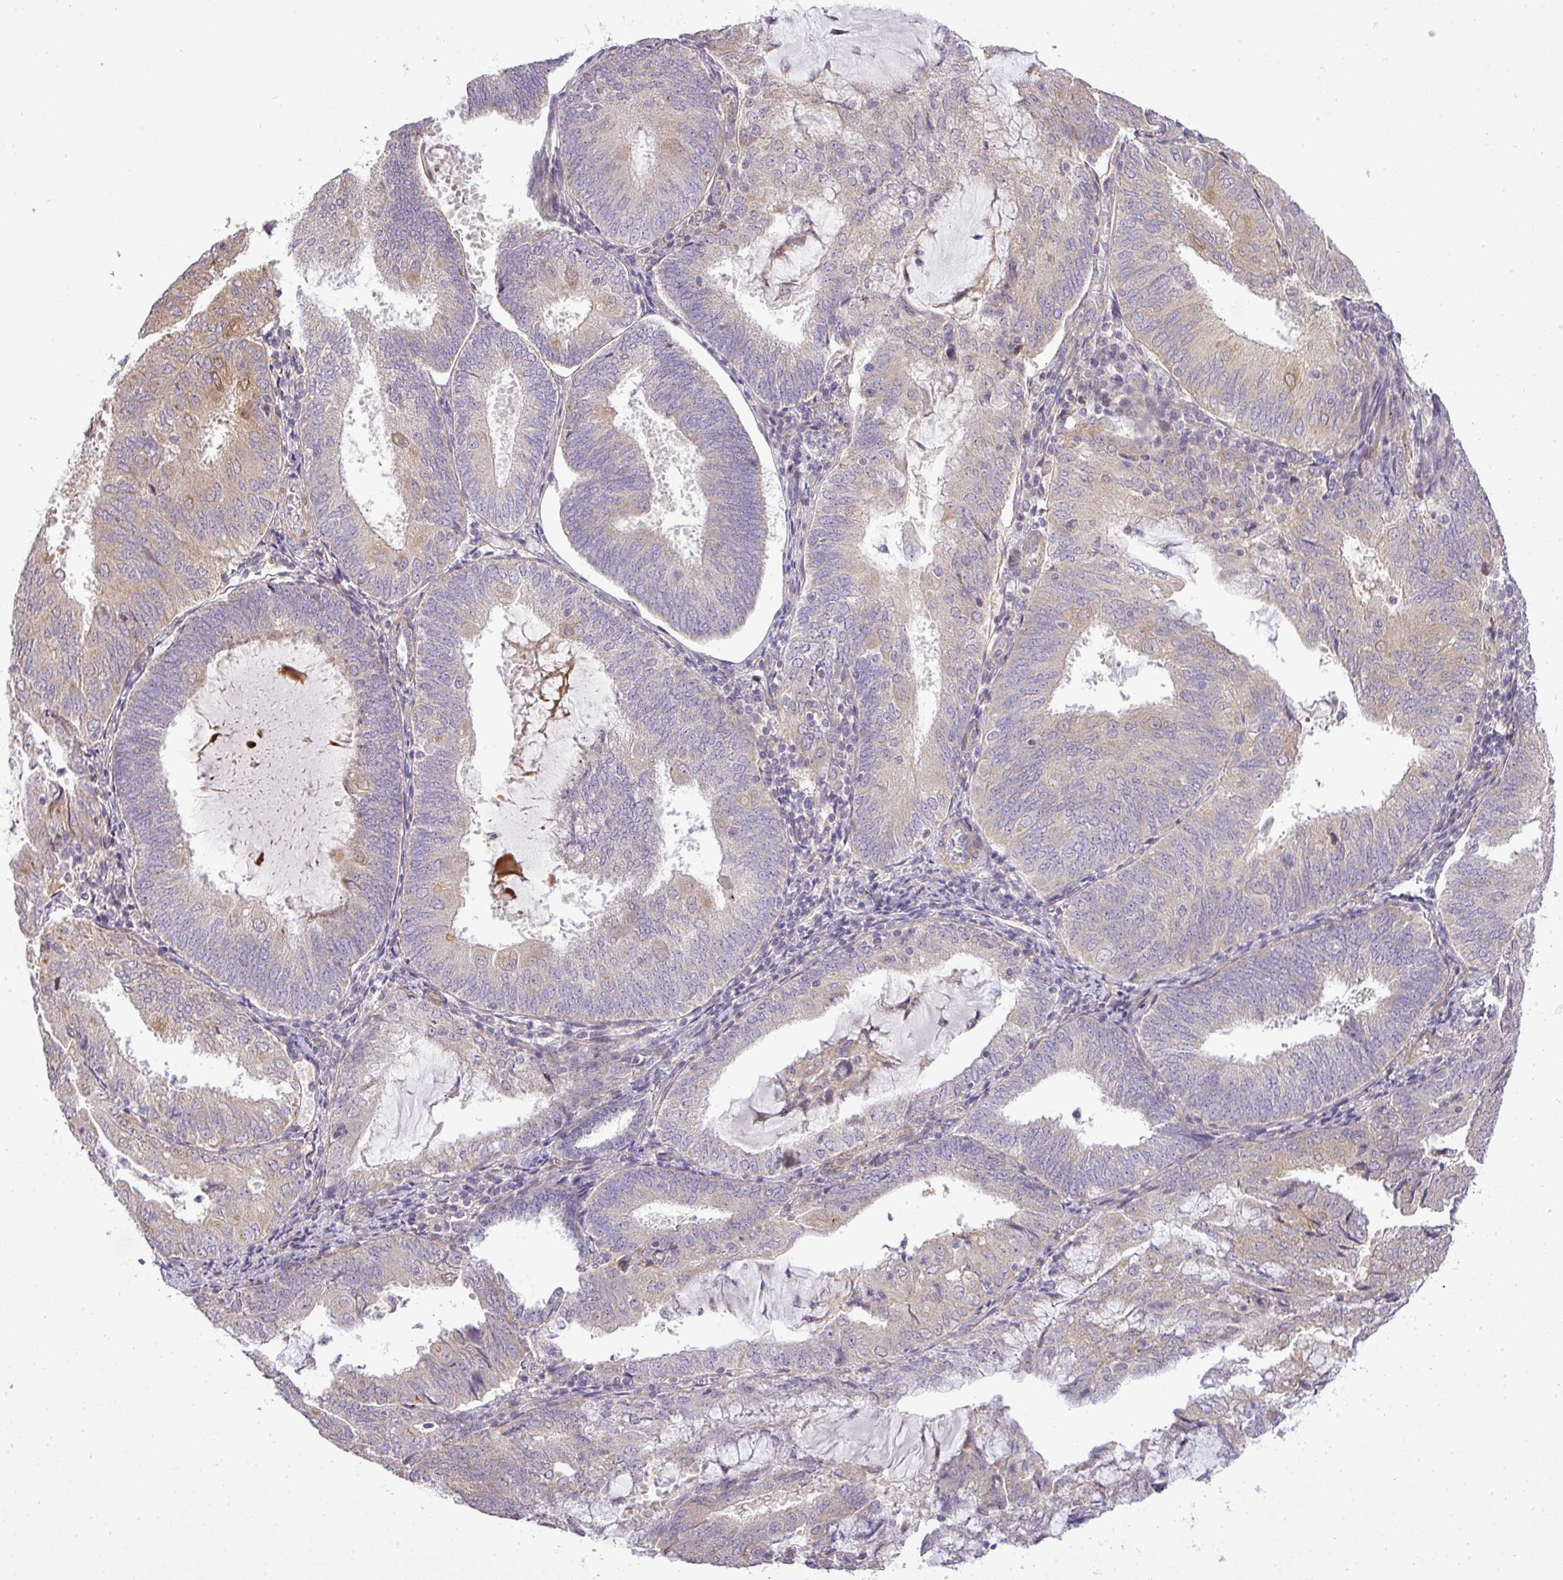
{"staining": {"intensity": "weak", "quantity": "25%-75%", "location": "cytoplasmic/membranous"}, "tissue": "endometrial cancer", "cell_type": "Tumor cells", "image_type": "cancer", "snomed": [{"axis": "morphology", "description": "Adenocarcinoma, NOS"}, {"axis": "topography", "description": "Endometrium"}], "caption": "The immunohistochemical stain highlights weak cytoplasmic/membranous positivity in tumor cells of adenocarcinoma (endometrial) tissue.", "gene": "ZDHHC1", "patient": {"sex": "female", "age": 81}}